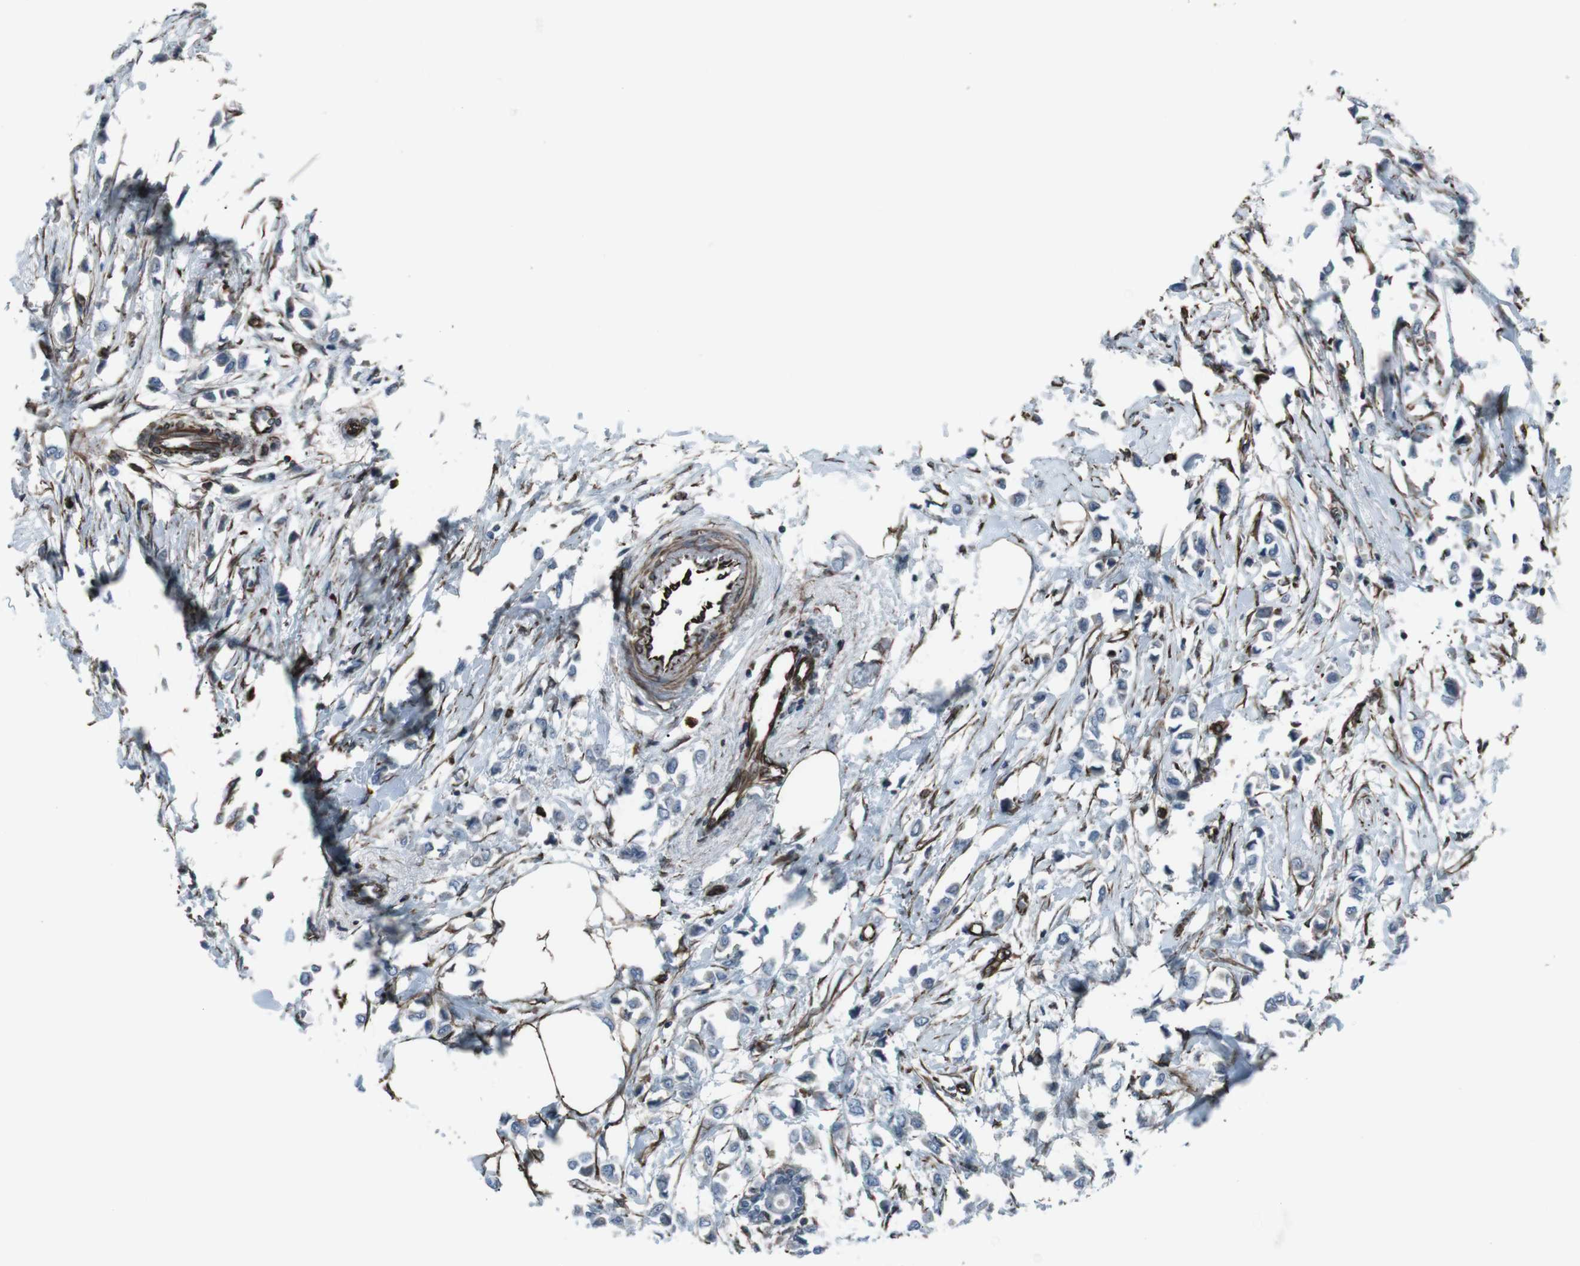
{"staining": {"intensity": "negative", "quantity": "none", "location": "none"}, "tissue": "breast cancer", "cell_type": "Tumor cells", "image_type": "cancer", "snomed": [{"axis": "morphology", "description": "Lobular carcinoma"}, {"axis": "topography", "description": "Breast"}], "caption": "High power microscopy photomicrograph of an immunohistochemistry (IHC) micrograph of breast cancer, revealing no significant positivity in tumor cells.", "gene": "TMEM141", "patient": {"sex": "female", "age": 51}}